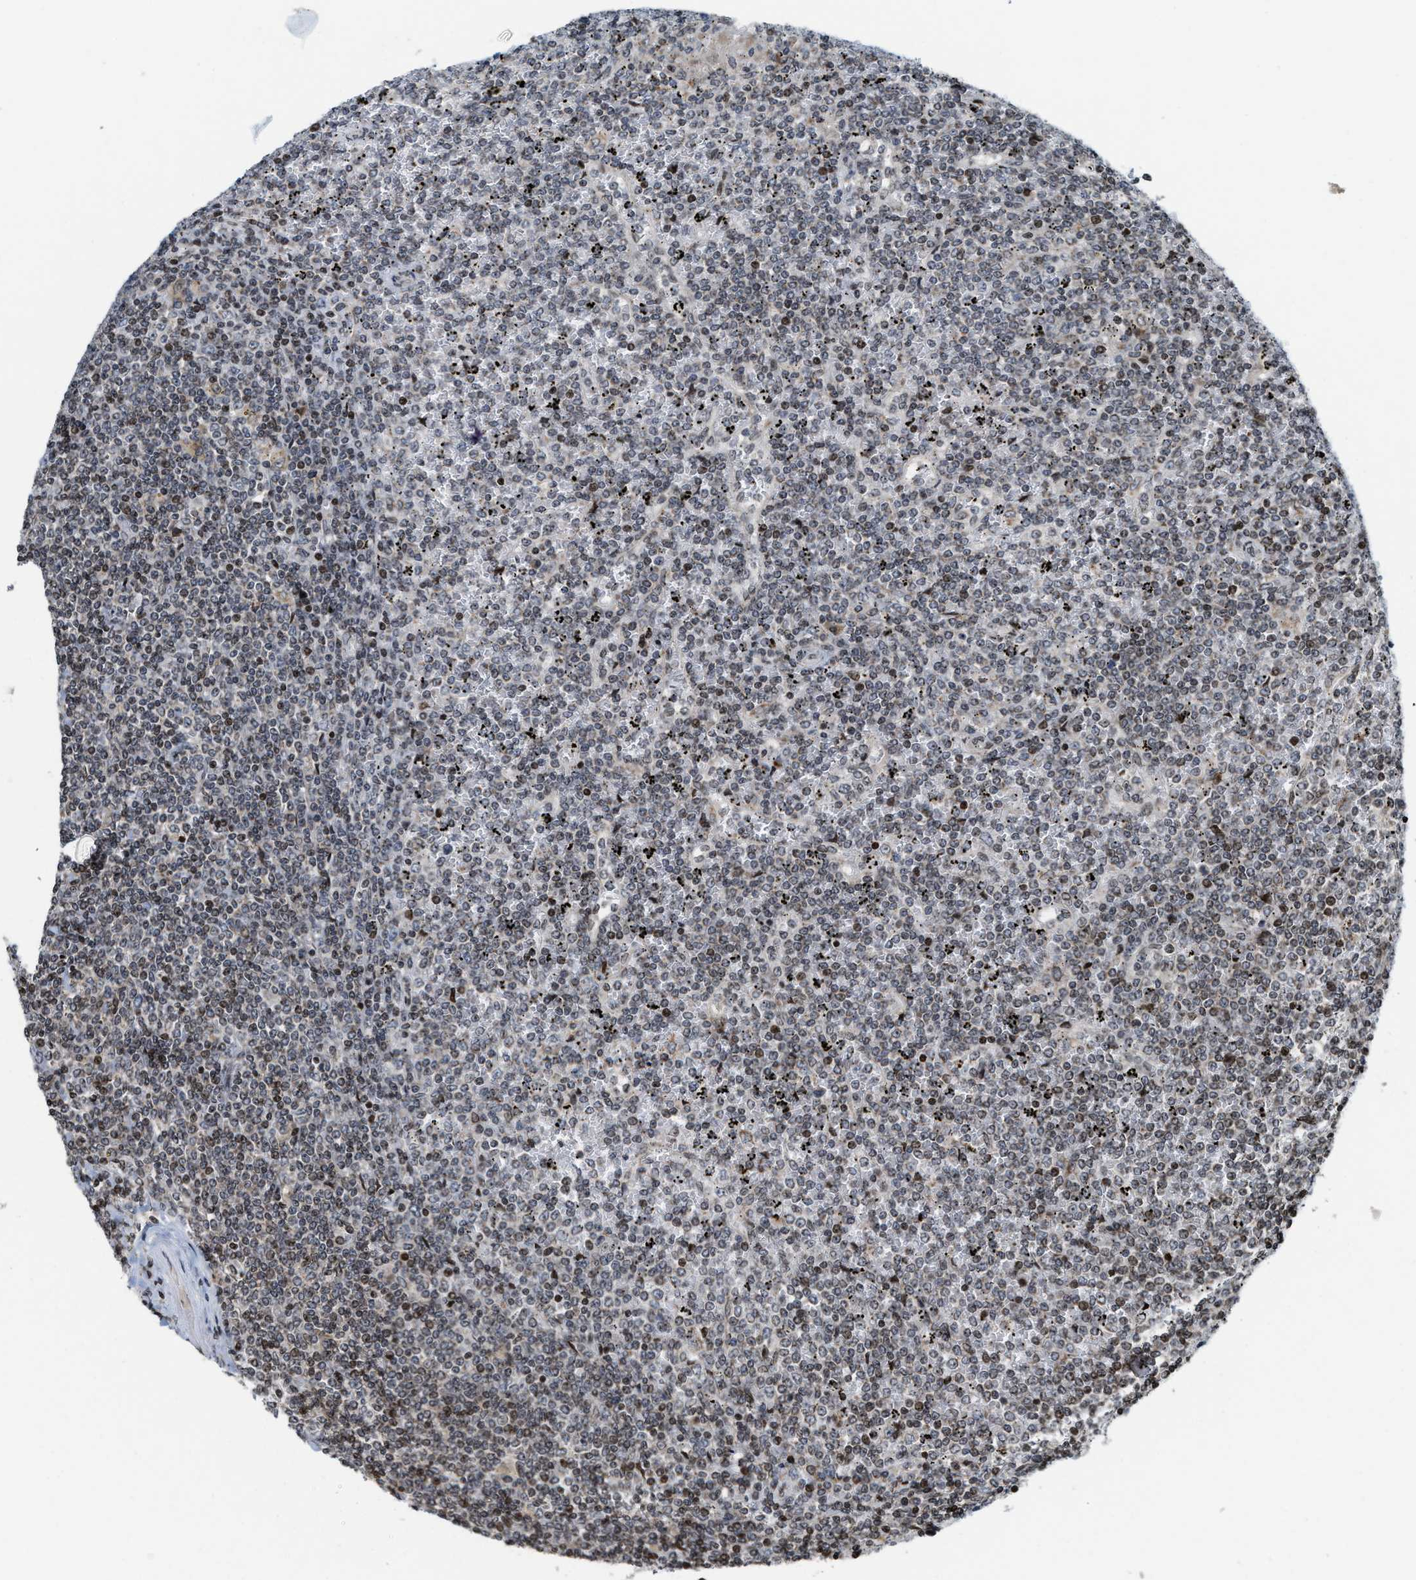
{"staining": {"intensity": "weak", "quantity": "<25%", "location": "nuclear"}, "tissue": "lymphoma", "cell_type": "Tumor cells", "image_type": "cancer", "snomed": [{"axis": "morphology", "description": "Malignant lymphoma, non-Hodgkin's type, Low grade"}, {"axis": "topography", "description": "Spleen"}], "caption": "DAB (3,3'-diaminobenzidine) immunohistochemical staining of lymphoma exhibits no significant expression in tumor cells.", "gene": "PDZD2", "patient": {"sex": "female", "age": 19}}